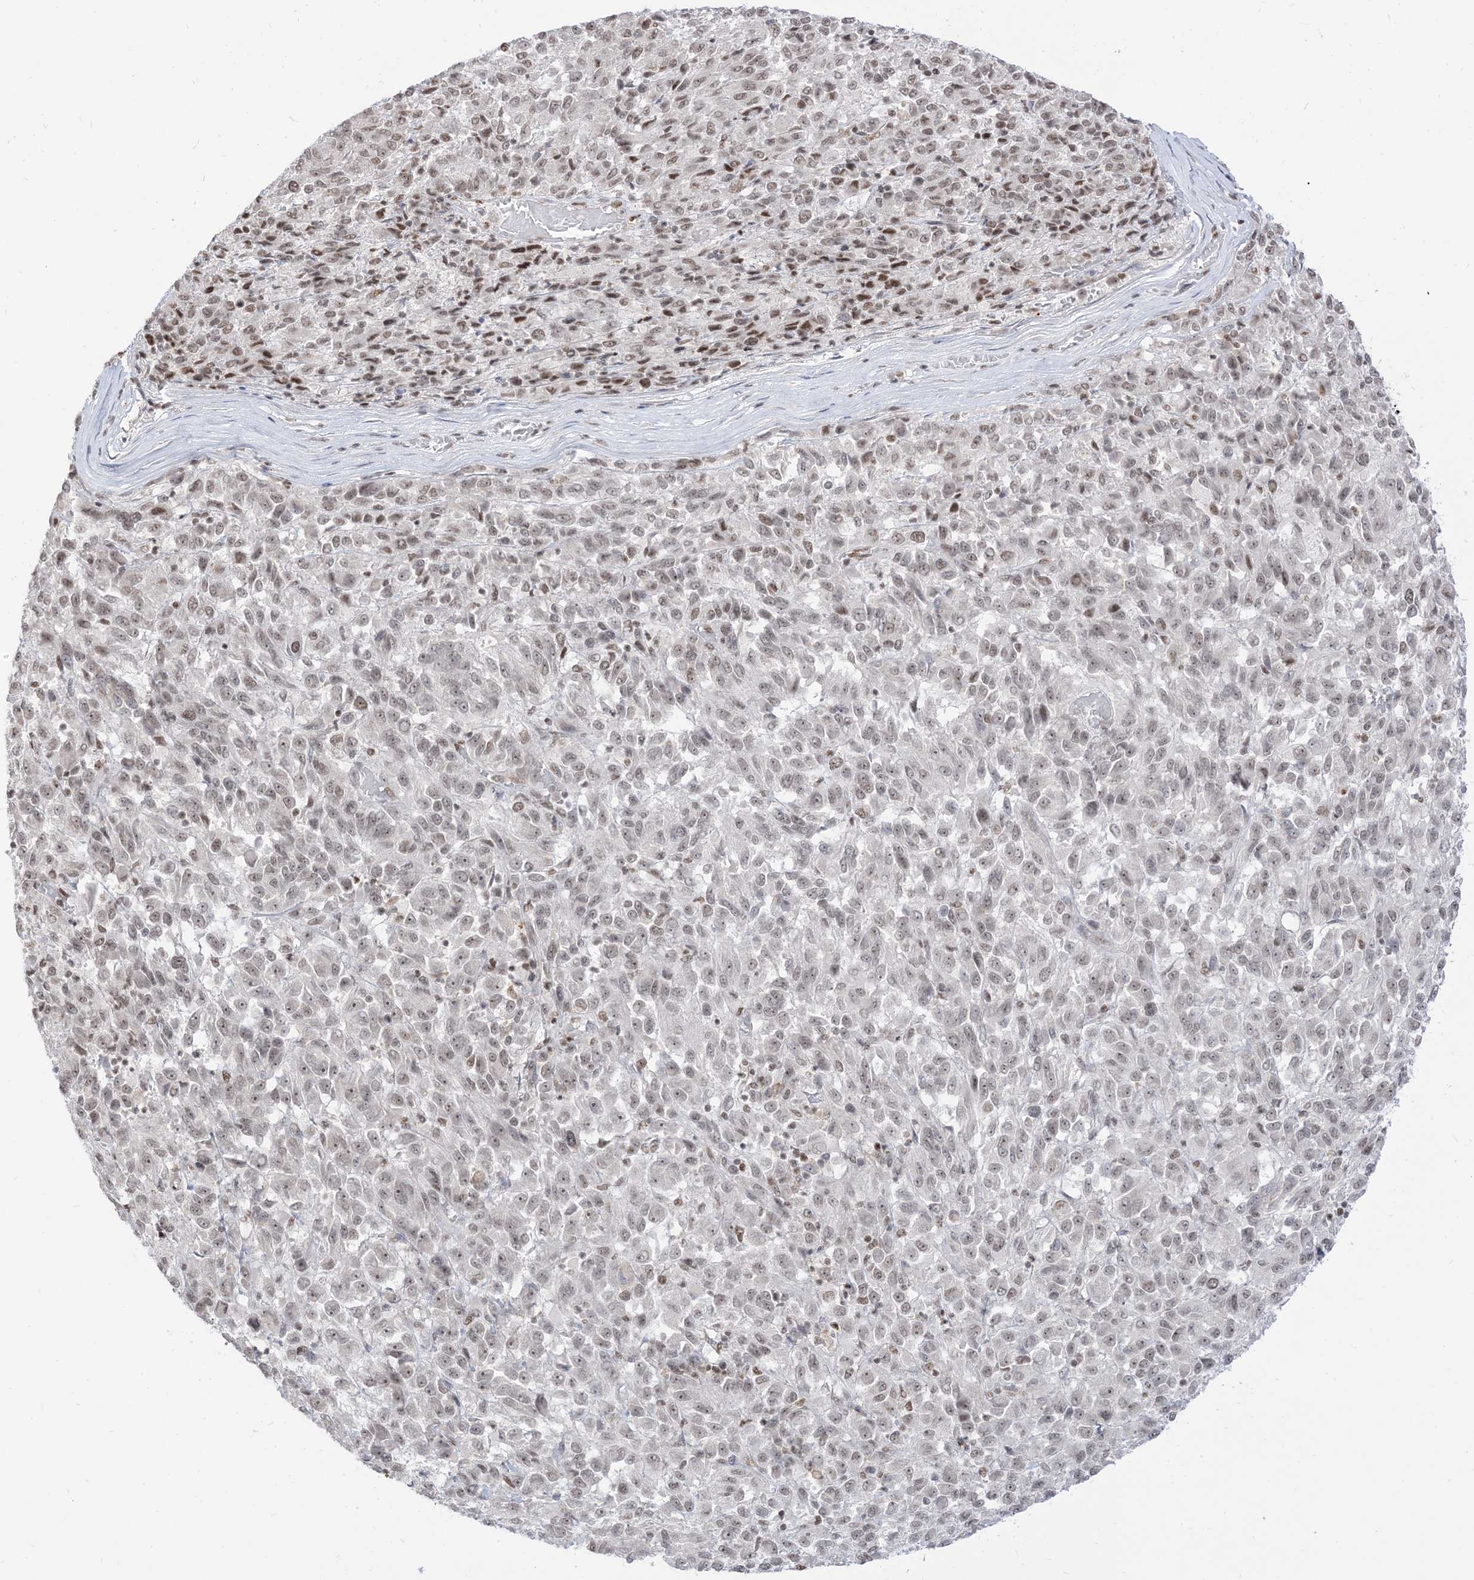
{"staining": {"intensity": "weak", "quantity": "25%-75%", "location": "nuclear"}, "tissue": "melanoma", "cell_type": "Tumor cells", "image_type": "cancer", "snomed": [{"axis": "morphology", "description": "Malignant melanoma, Metastatic site"}, {"axis": "topography", "description": "Lung"}], "caption": "The histopathology image displays immunohistochemical staining of malignant melanoma (metastatic site). There is weak nuclear staining is identified in approximately 25%-75% of tumor cells.", "gene": "ARGLU1", "patient": {"sex": "male", "age": 64}}